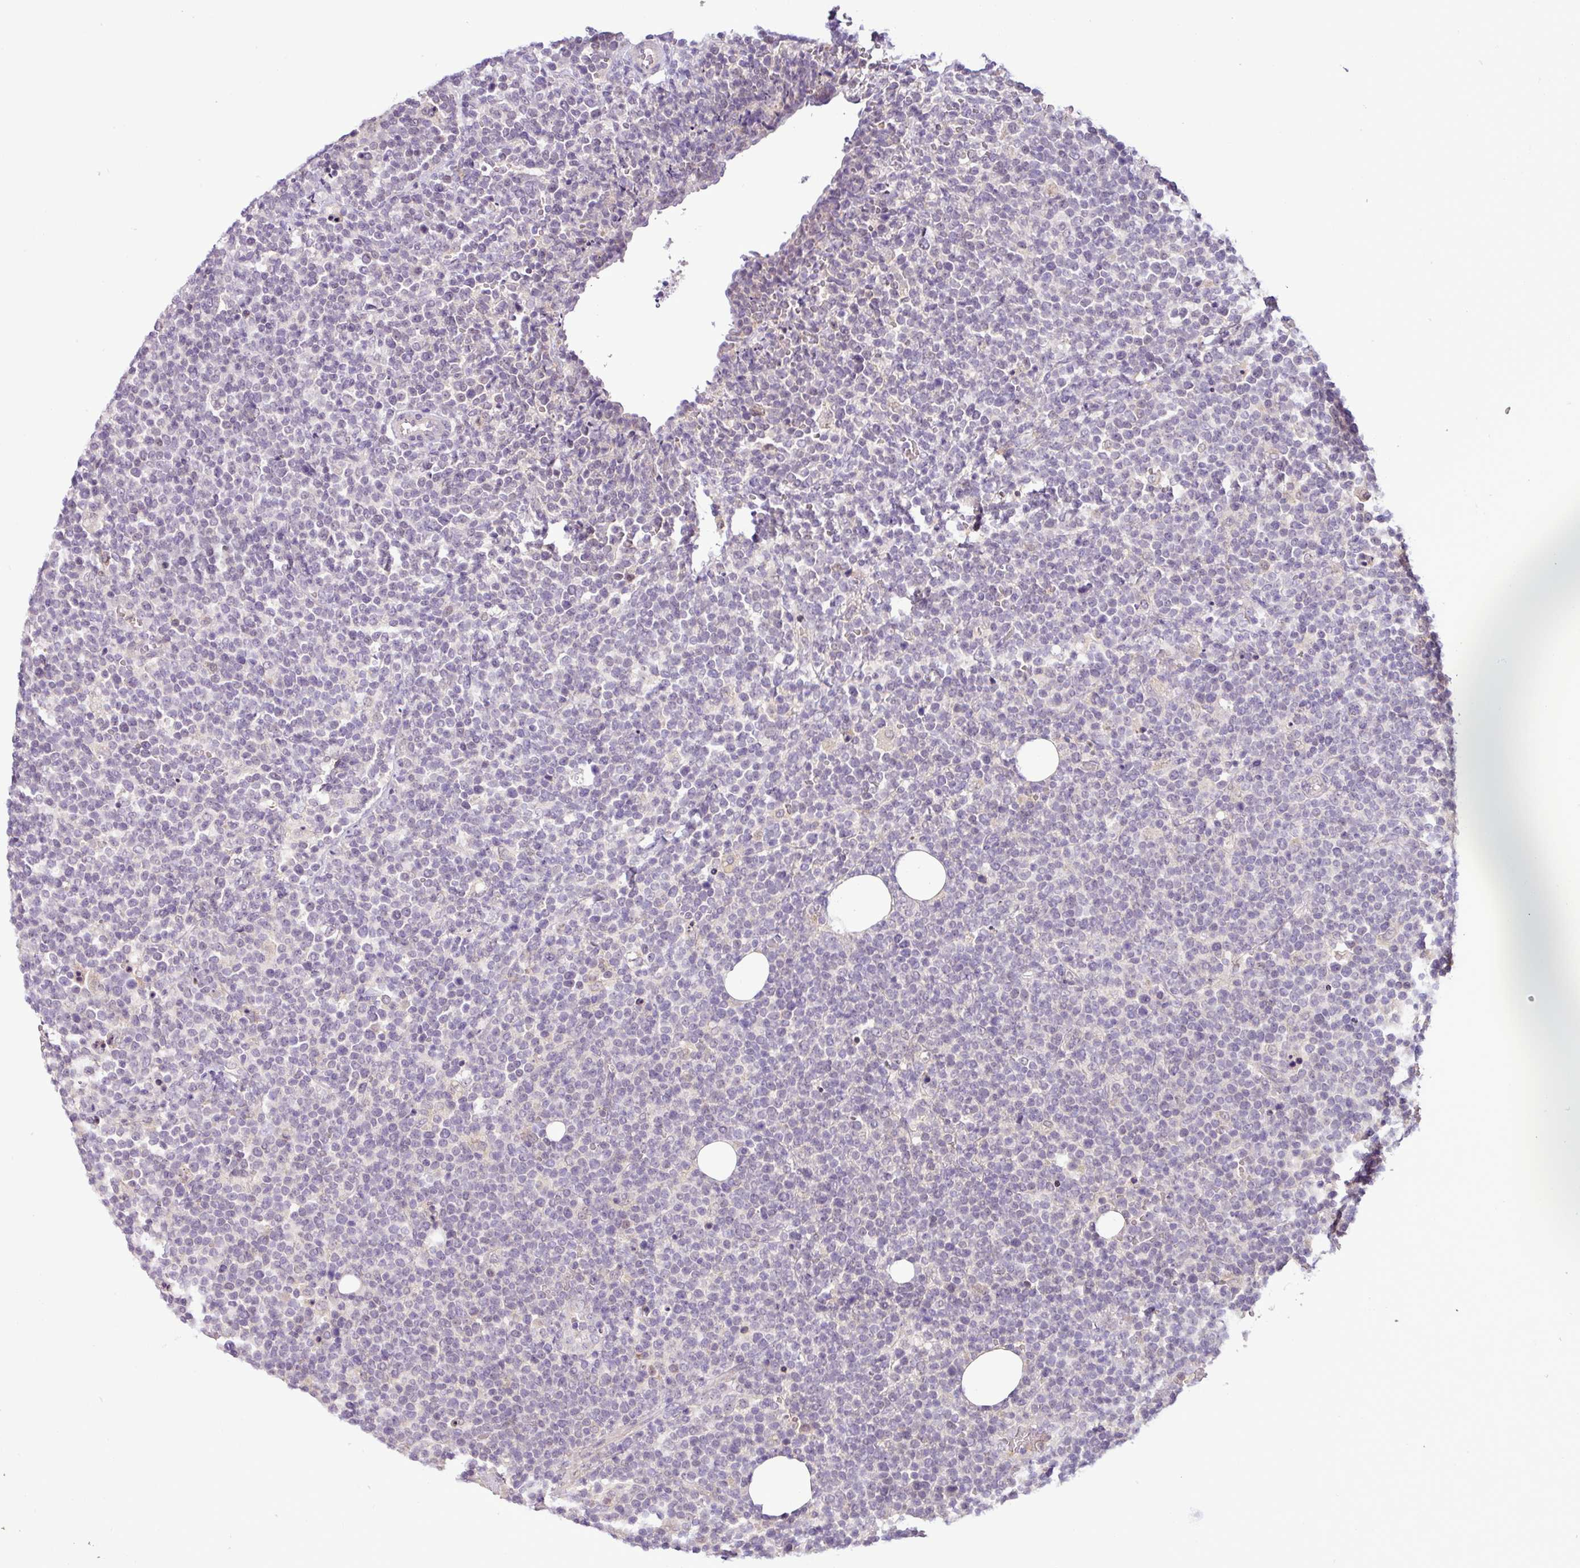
{"staining": {"intensity": "negative", "quantity": "none", "location": "none"}, "tissue": "lymphoma", "cell_type": "Tumor cells", "image_type": "cancer", "snomed": [{"axis": "morphology", "description": "Malignant lymphoma, non-Hodgkin's type, High grade"}, {"axis": "topography", "description": "Lymph node"}], "caption": "Lymphoma stained for a protein using immunohistochemistry (IHC) reveals no expression tumor cells.", "gene": "TONSL", "patient": {"sex": "male", "age": 61}}